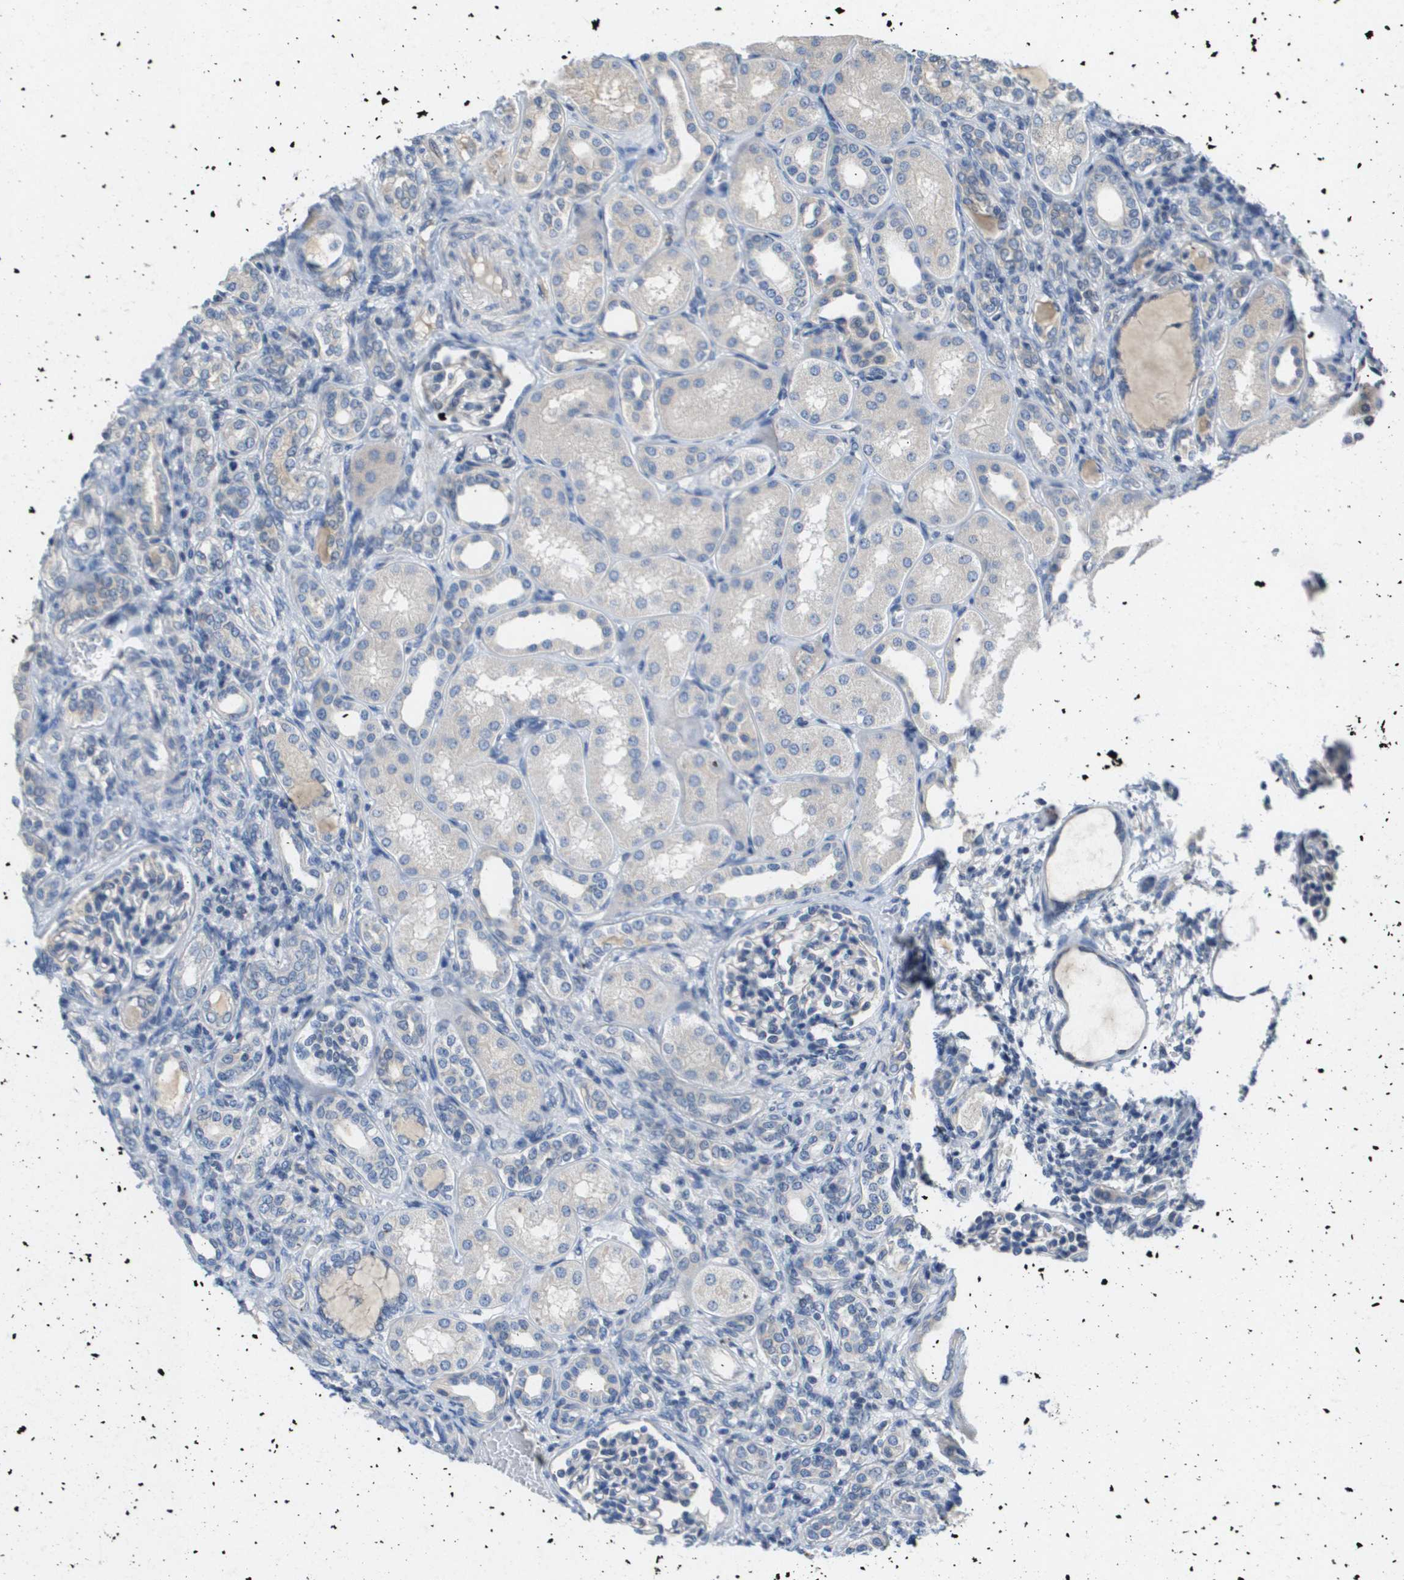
{"staining": {"intensity": "negative", "quantity": "none", "location": "none"}, "tissue": "kidney", "cell_type": "Cells in glomeruli", "image_type": "normal", "snomed": [{"axis": "morphology", "description": "Normal tissue, NOS"}, {"axis": "topography", "description": "Kidney"}], "caption": "IHC photomicrograph of unremarkable kidney: human kidney stained with DAB (3,3'-diaminobenzidine) reveals no significant protein positivity in cells in glomeruli.", "gene": "CAPN11", "patient": {"sex": "male", "age": 7}}